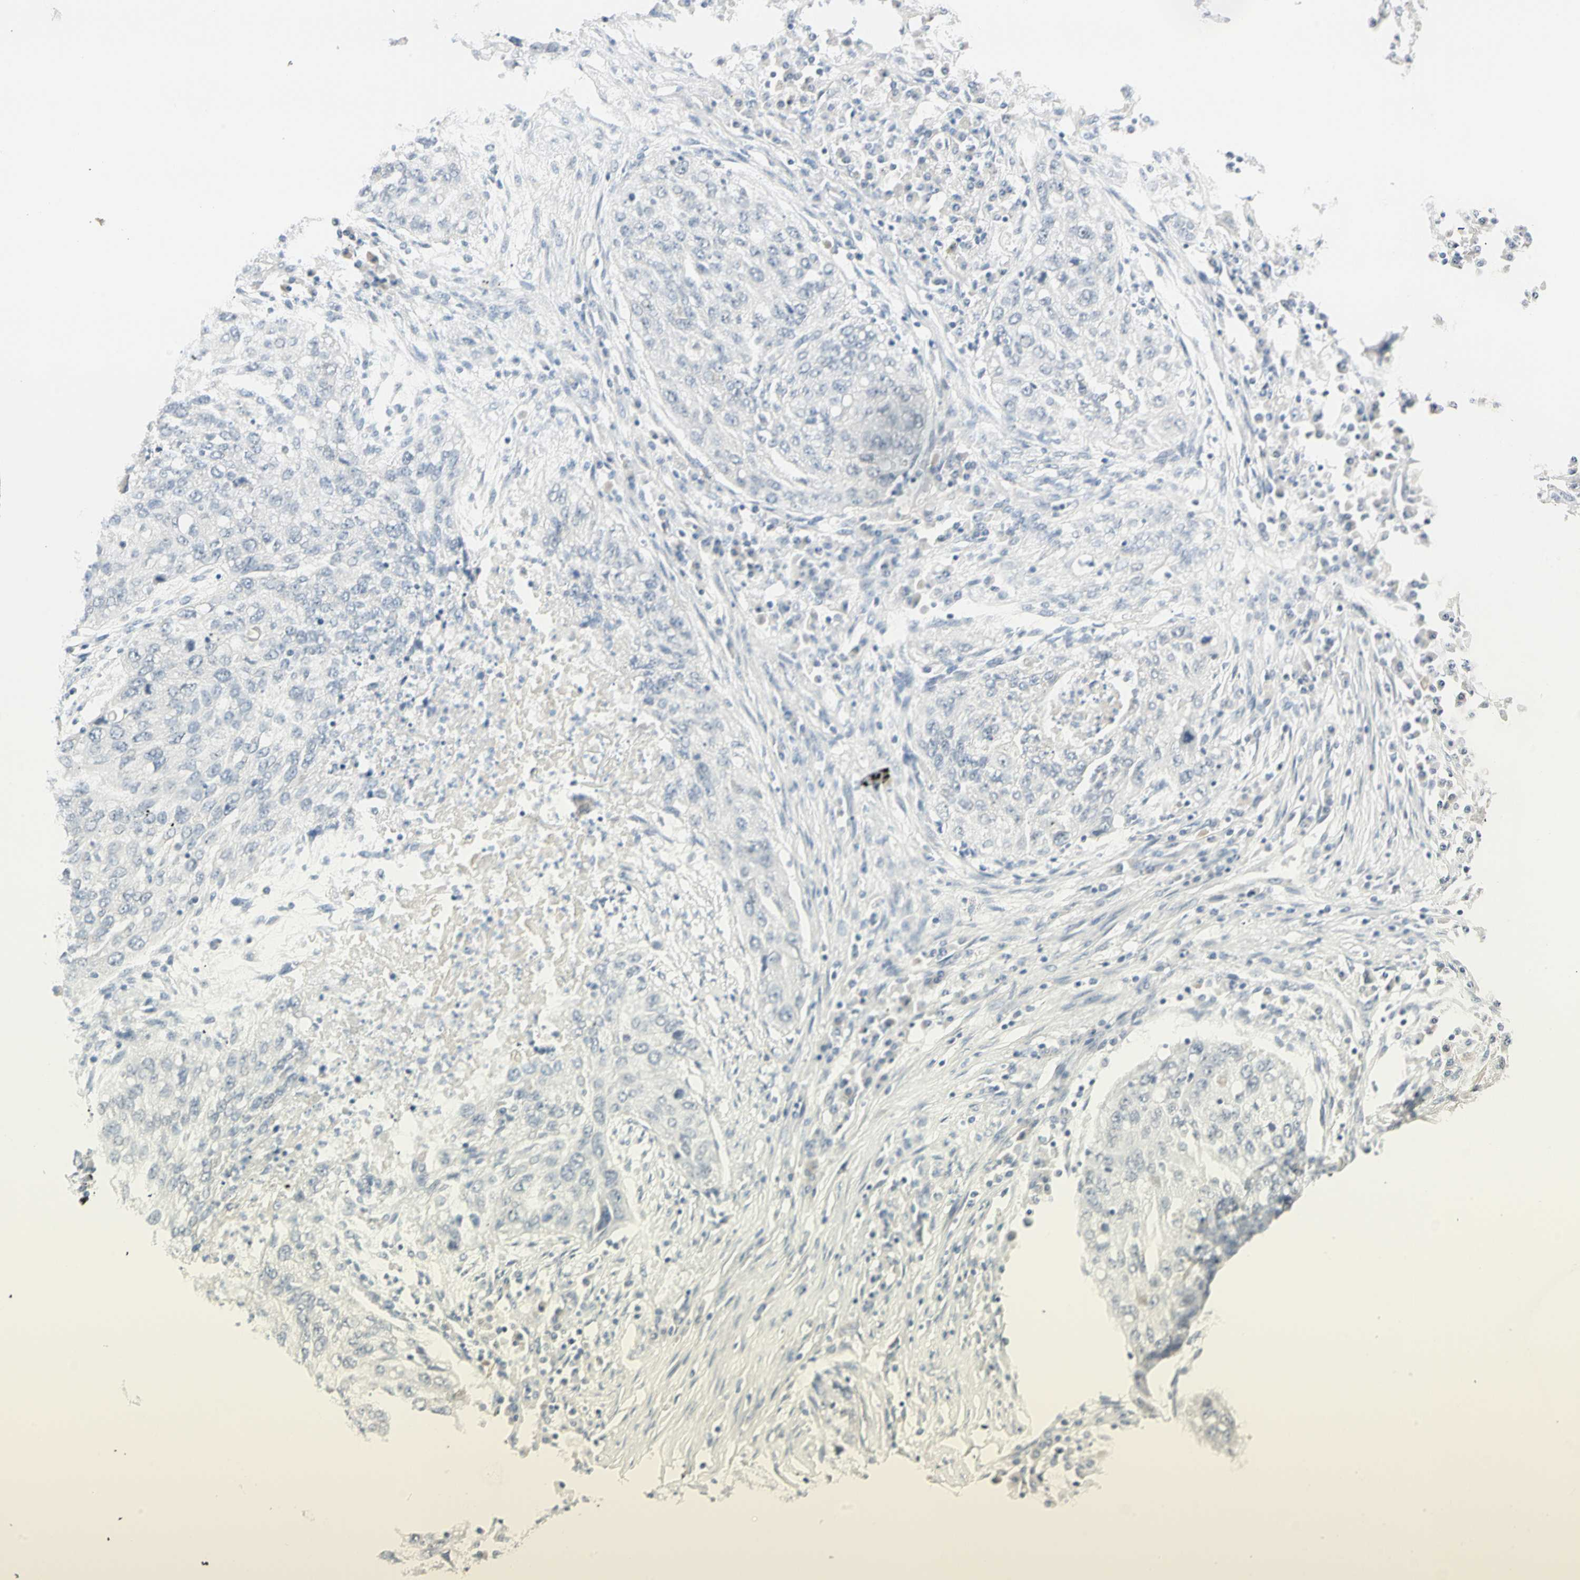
{"staining": {"intensity": "negative", "quantity": "none", "location": "none"}, "tissue": "lung cancer", "cell_type": "Tumor cells", "image_type": "cancer", "snomed": [{"axis": "morphology", "description": "Squamous cell carcinoma, NOS"}, {"axis": "topography", "description": "Lung"}], "caption": "High power microscopy histopathology image of an immunohistochemistry image of lung cancer (squamous cell carcinoma), revealing no significant staining in tumor cells. (Stains: DAB (3,3'-diaminobenzidine) immunohistochemistry with hematoxylin counter stain, Microscopy: brightfield microscopy at high magnification).", "gene": "MLLT10", "patient": {"sex": "female", "age": 63}}